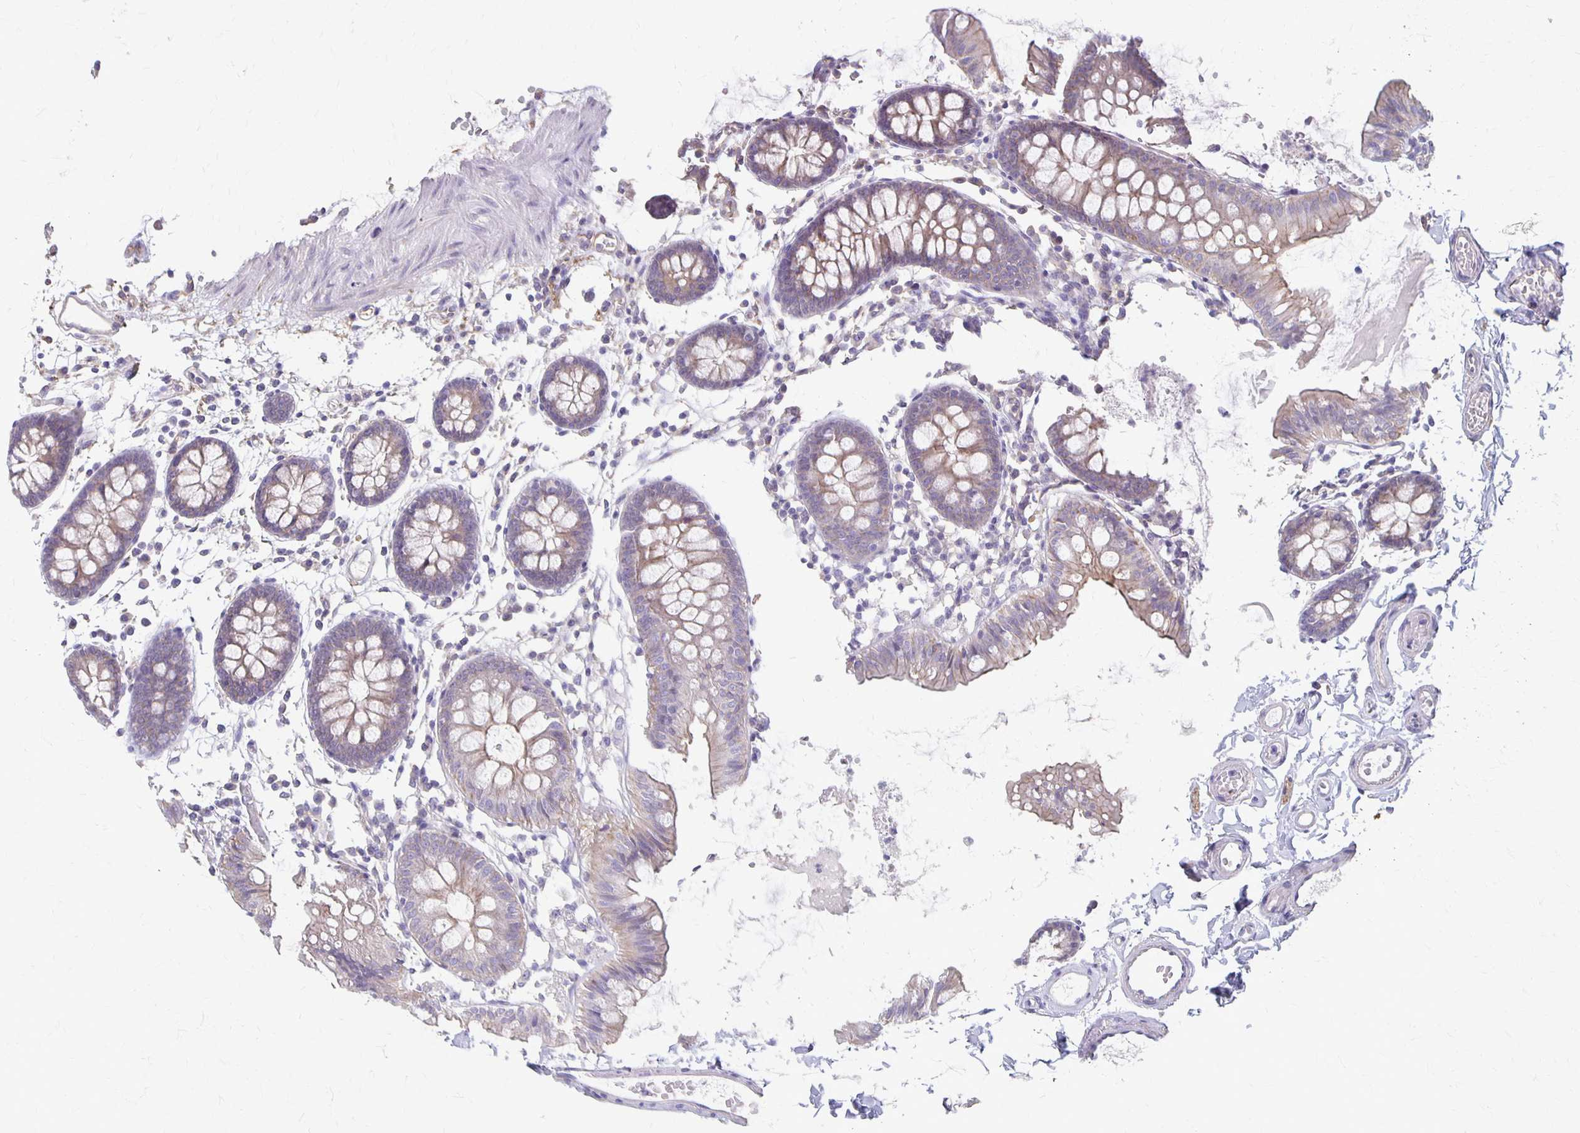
{"staining": {"intensity": "weak", "quantity": ">75%", "location": "cytoplasmic/membranous"}, "tissue": "colon", "cell_type": "Endothelial cells", "image_type": "normal", "snomed": [{"axis": "morphology", "description": "Normal tissue, NOS"}, {"axis": "topography", "description": "Colon"}], "caption": "High-power microscopy captured an immunohistochemistry (IHC) photomicrograph of benign colon, revealing weak cytoplasmic/membranous positivity in approximately >75% of endothelial cells.", "gene": "PPP1R3E", "patient": {"sex": "female", "age": 84}}